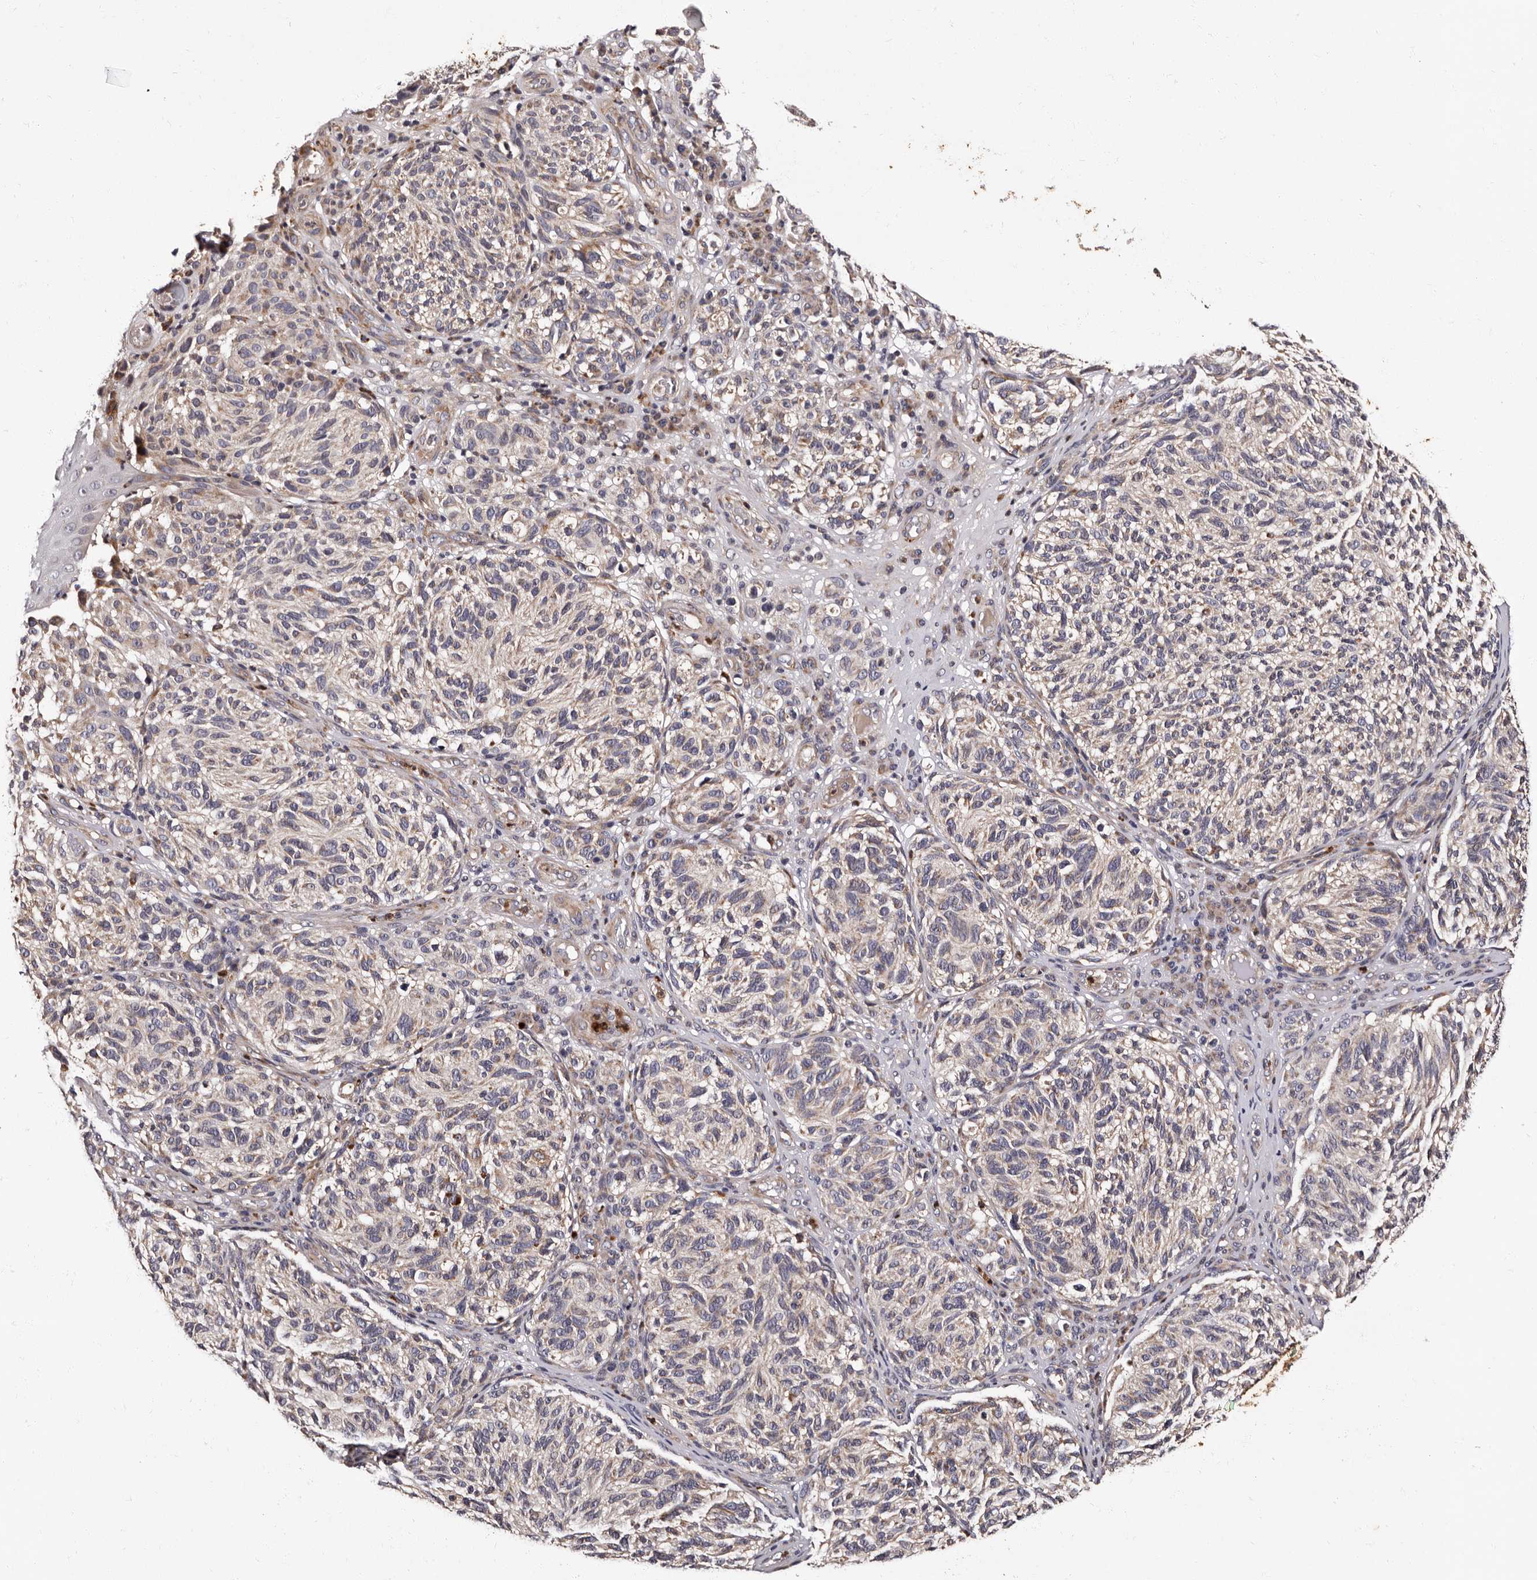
{"staining": {"intensity": "weak", "quantity": "<25%", "location": "cytoplasmic/membranous"}, "tissue": "melanoma", "cell_type": "Tumor cells", "image_type": "cancer", "snomed": [{"axis": "morphology", "description": "Malignant melanoma, NOS"}, {"axis": "topography", "description": "Skin"}], "caption": "IHC of malignant melanoma exhibits no expression in tumor cells.", "gene": "ADCK5", "patient": {"sex": "female", "age": 73}}